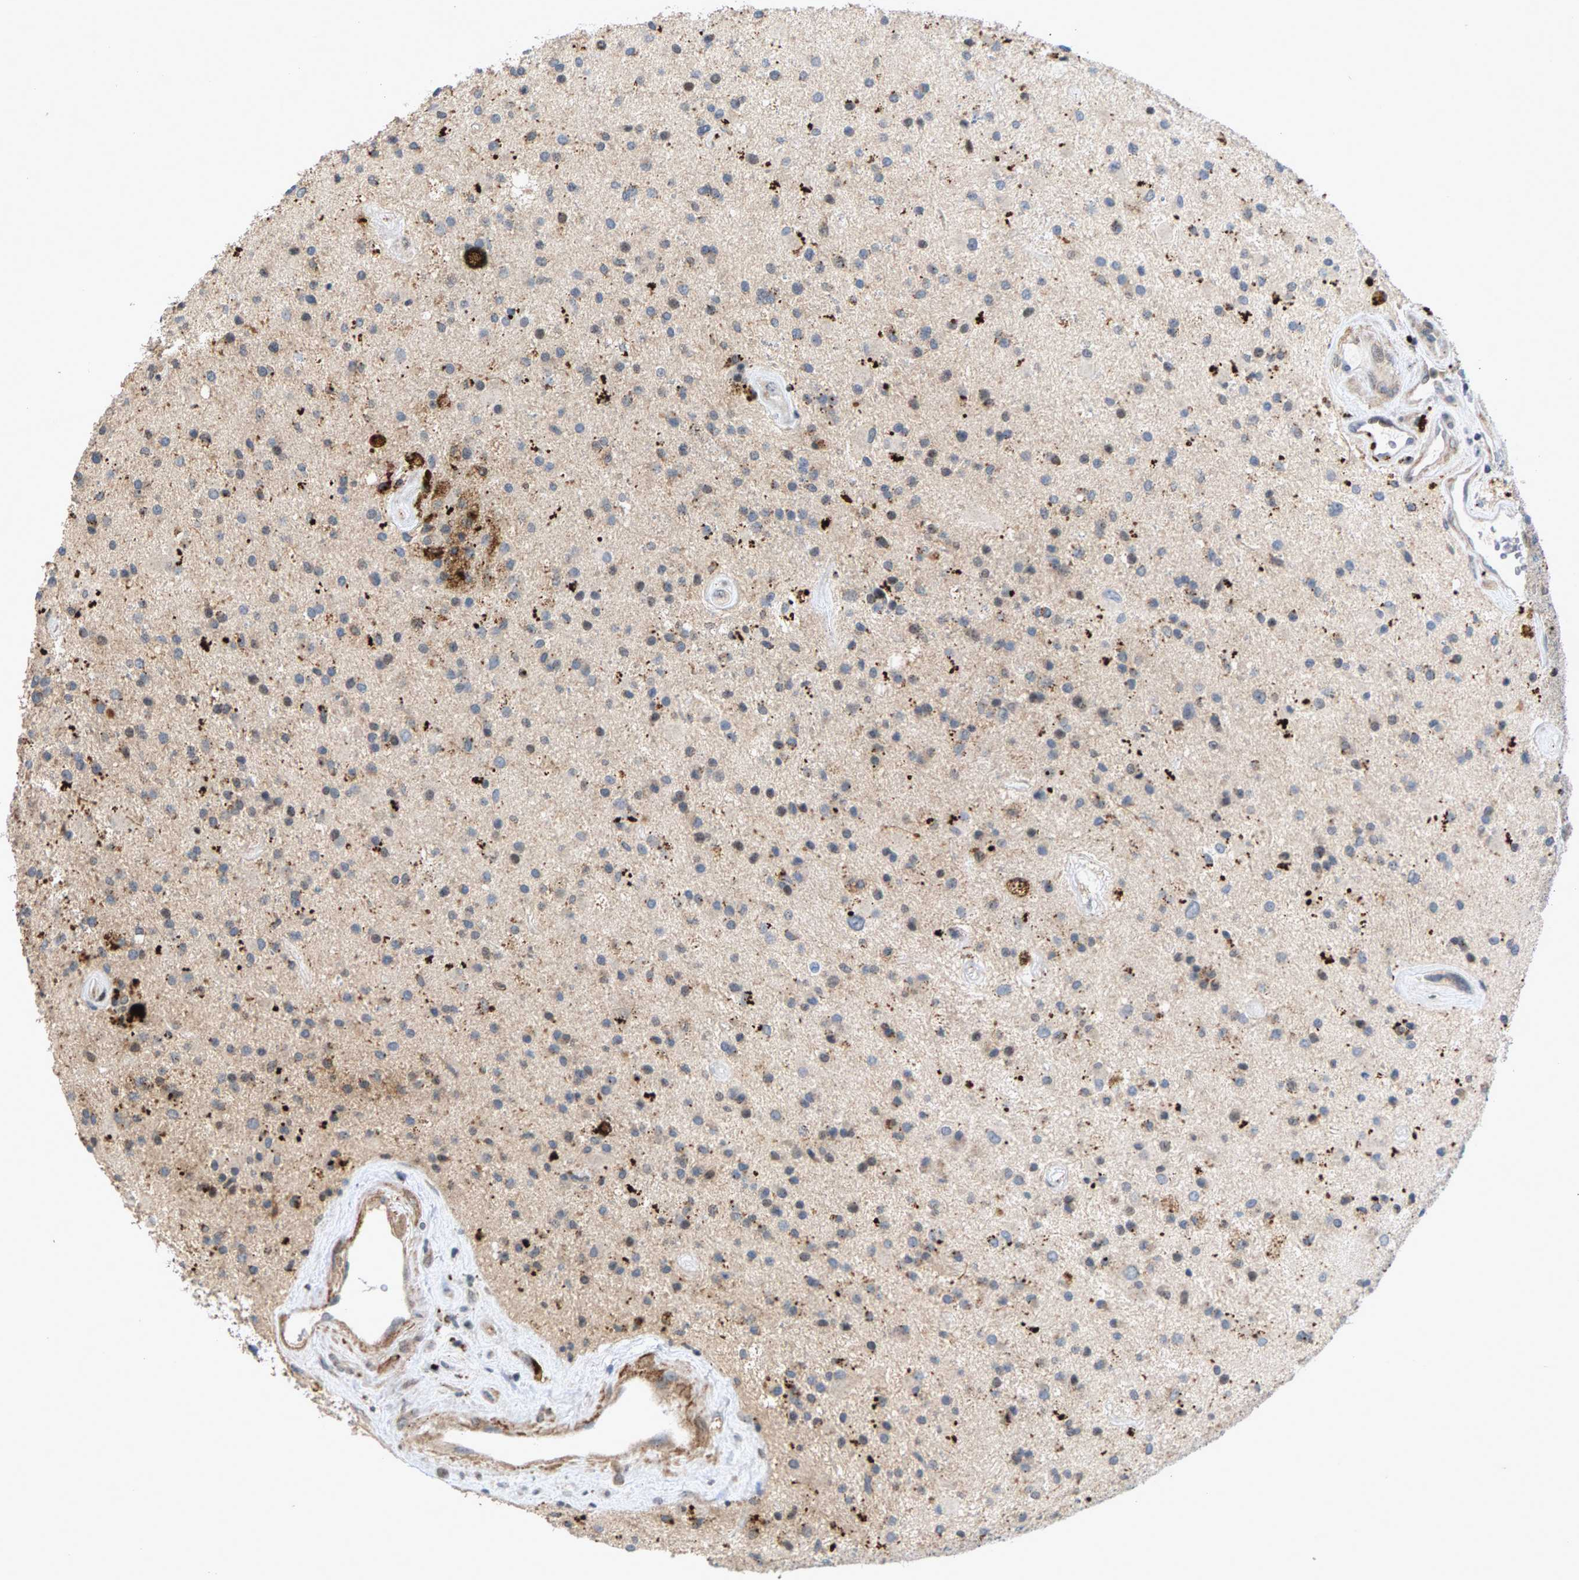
{"staining": {"intensity": "weak", "quantity": "<25%", "location": "cytoplasmic/membranous"}, "tissue": "glioma", "cell_type": "Tumor cells", "image_type": "cancer", "snomed": [{"axis": "morphology", "description": "Glioma, malignant, Low grade"}, {"axis": "topography", "description": "Brain"}], "caption": "Histopathology image shows no protein expression in tumor cells of low-grade glioma (malignant) tissue. Nuclei are stained in blue.", "gene": "ZPR1", "patient": {"sex": "male", "age": 58}}